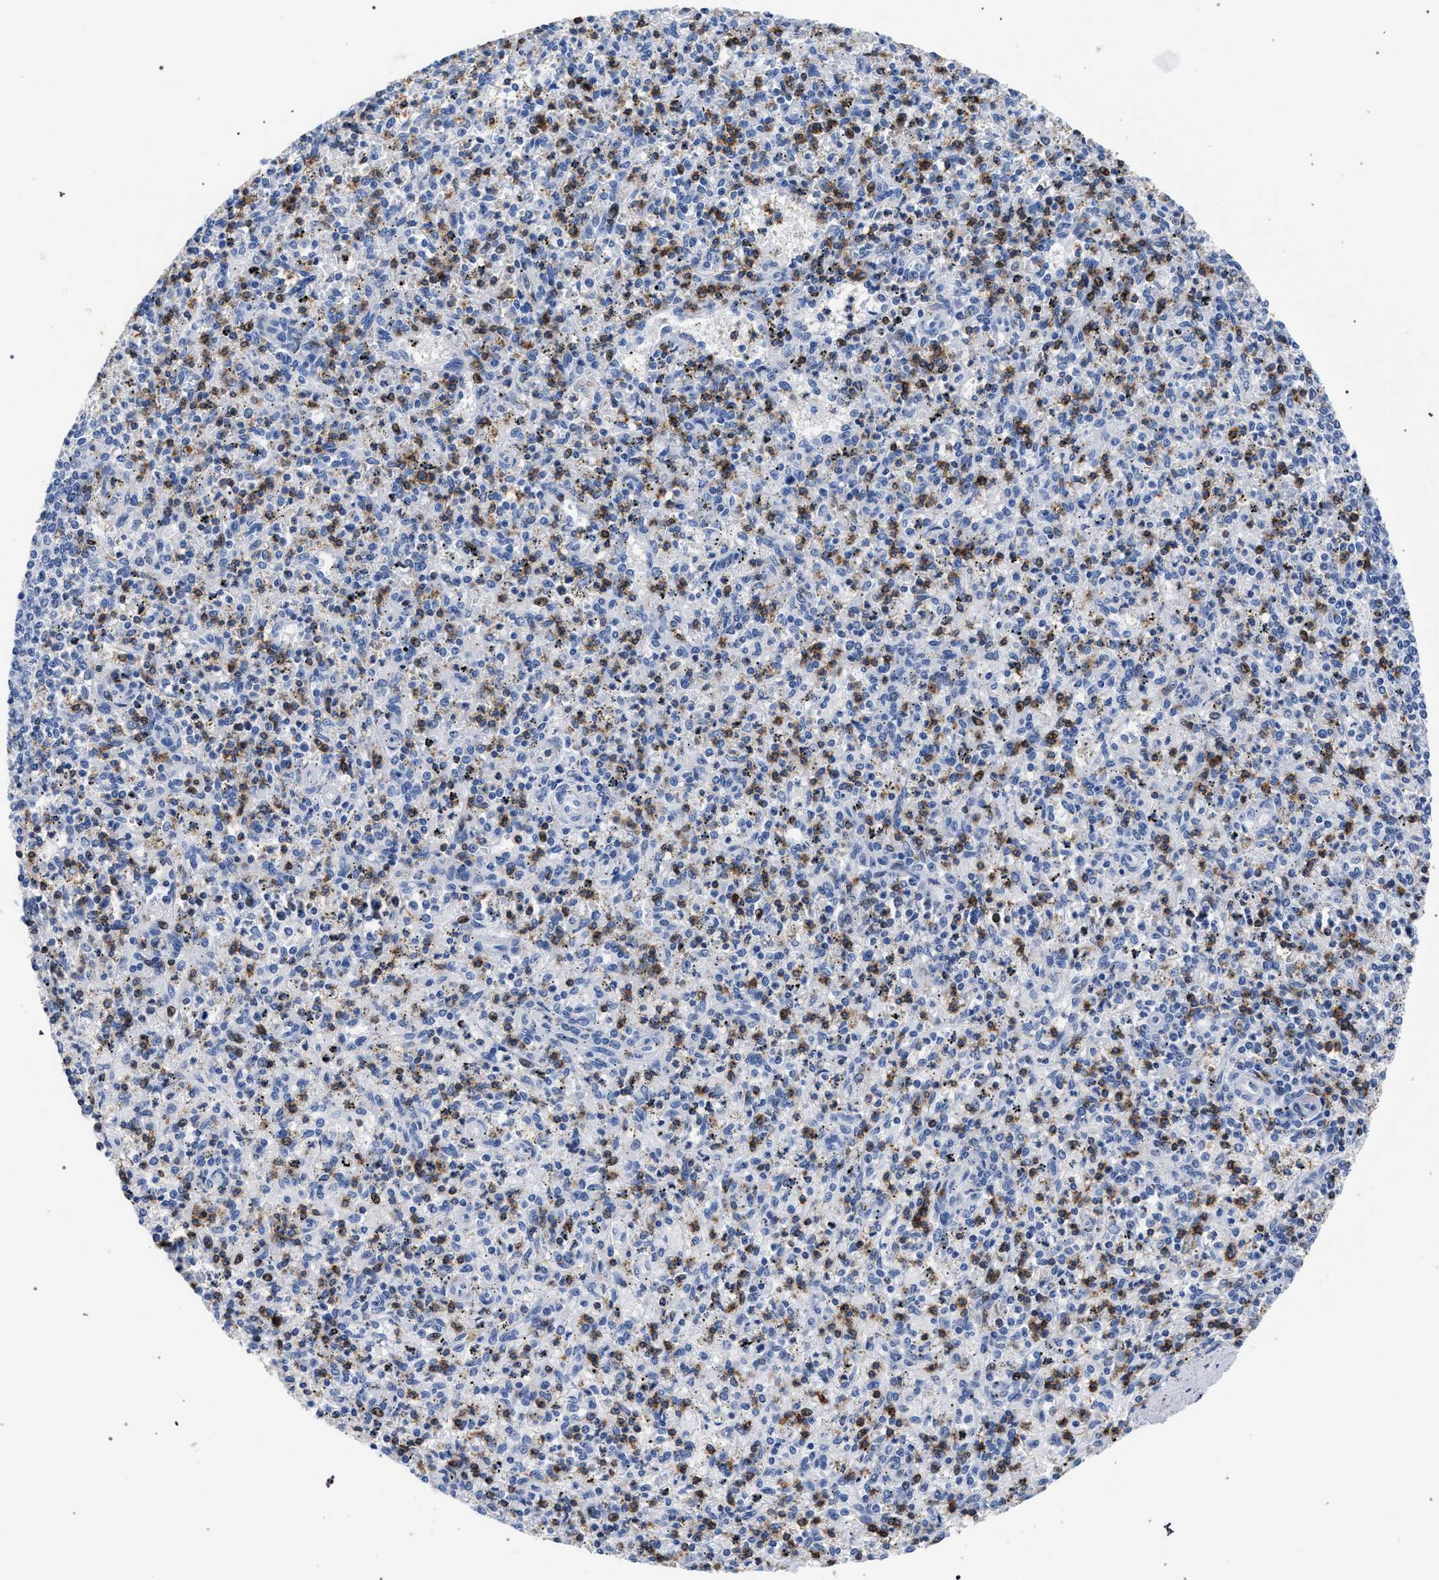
{"staining": {"intensity": "strong", "quantity": "<25%", "location": "cytoplasmic/membranous"}, "tissue": "spleen", "cell_type": "Cells in red pulp", "image_type": "normal", "snomed": [{"axis": "morphology", "description": "Normal tissue, NOS"}, {"axis": "topography", "description": "Spleen"}], "caption": "High-magnification brightfield microscopy of normal spleen stained with DAB (brown) and counterstained with hematoxylin (blue). cells in red pulp exhibit strong cytoplasmic/membranous staining is present in approximately<25% of cells.", "gene": "KLRK1", "patient": {"sex": "male", "age": 72}}